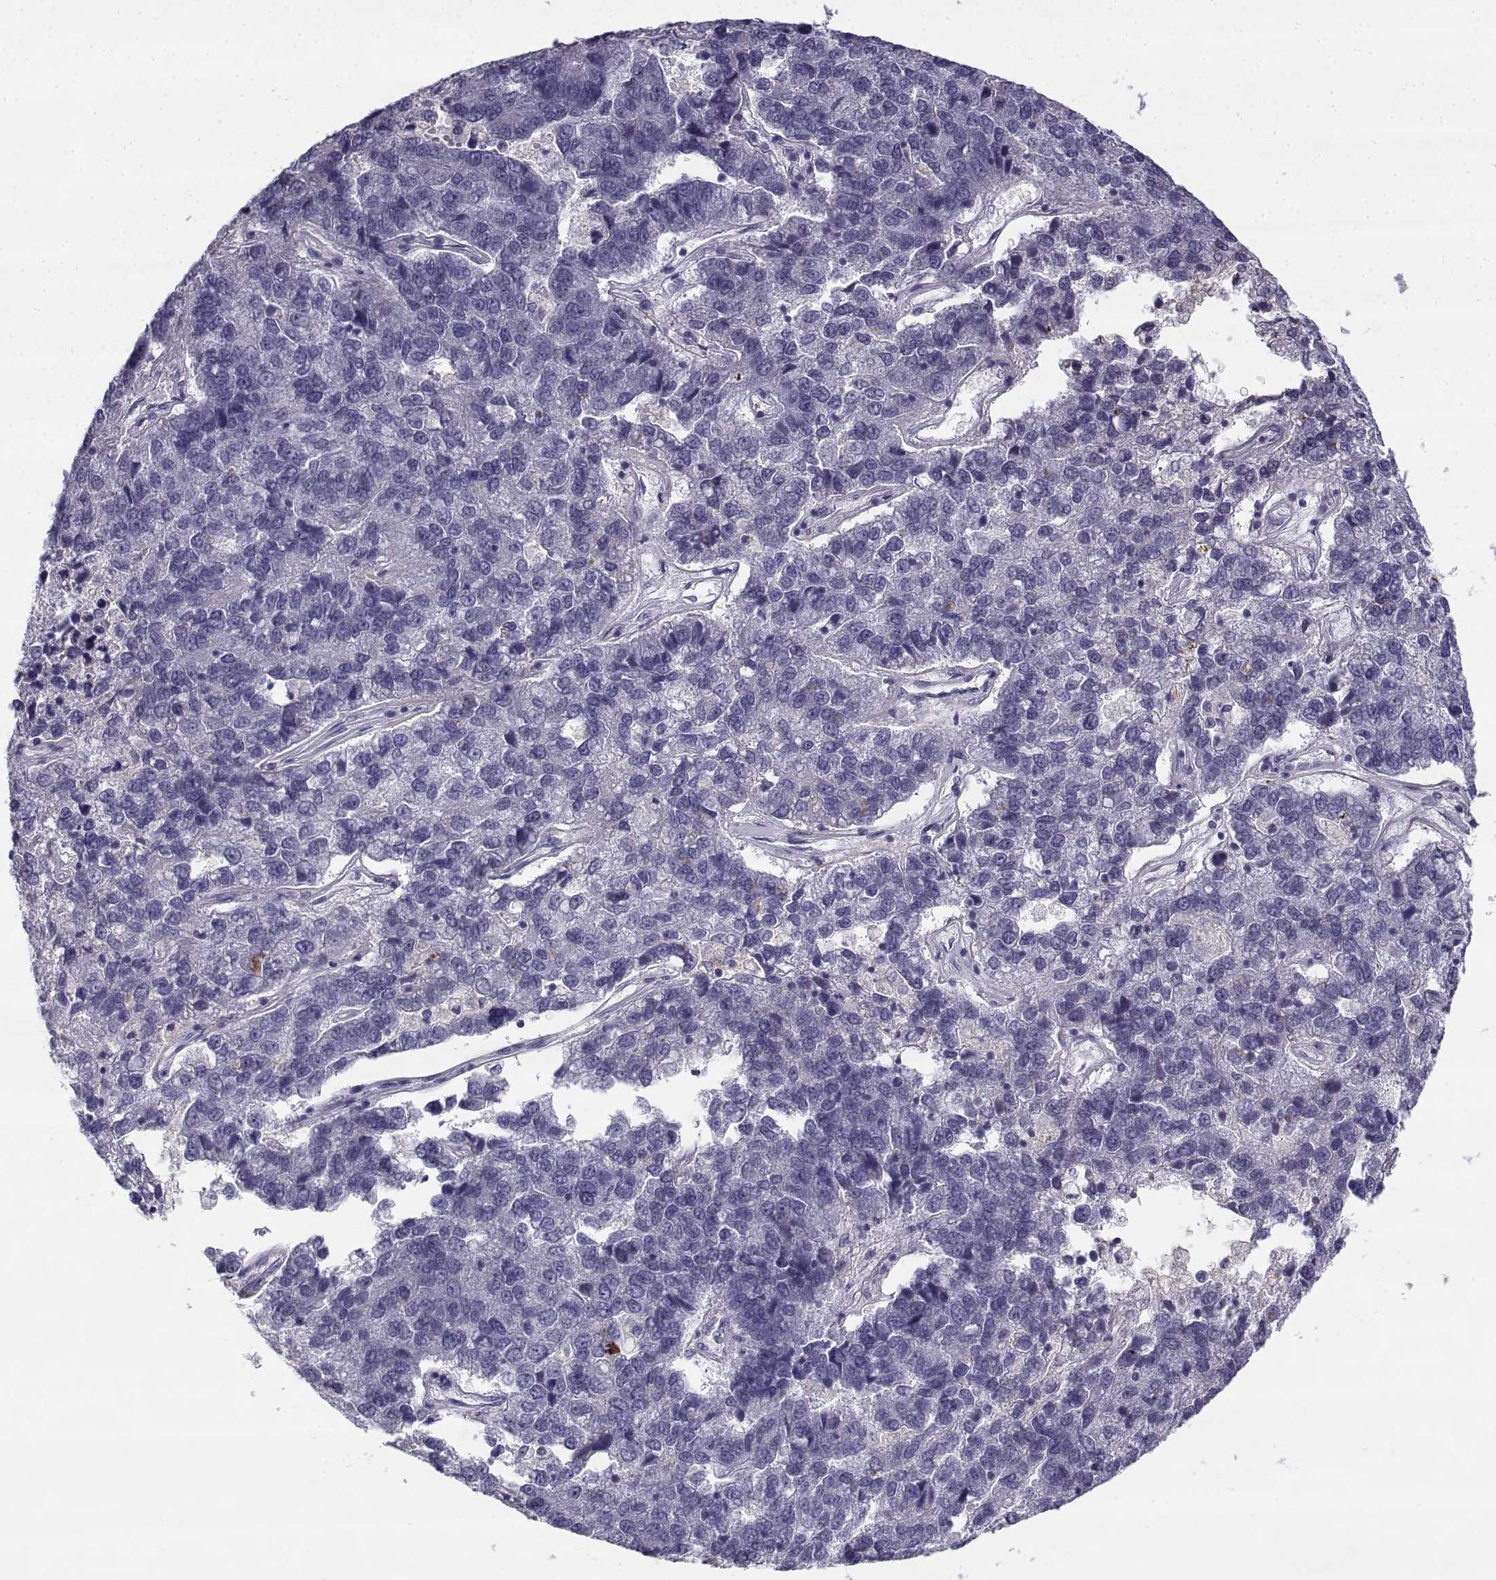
{"staining": {"intensity": "negative", "quantity": "none", "location": "none"}, "tissue": "pancreatic cancer", "cell_type": "Tumor cells", "image_type": "cancer", "snomed": [{"axis": "morphology", "description": "Adenocarcinoma, NOS"}, {"axis": "topography", "description": "Pancreas"}], "caption": "Tumor cells show no significant protein positivity in pancreatic adenocarcinoma. (DAB (3,3'-diaminobenzidine) immunohistochemistry (IHC) with hematoxylin counter stain).", "gene": "CREB3L3", "patient": {"sex": "female", "age": 61}}